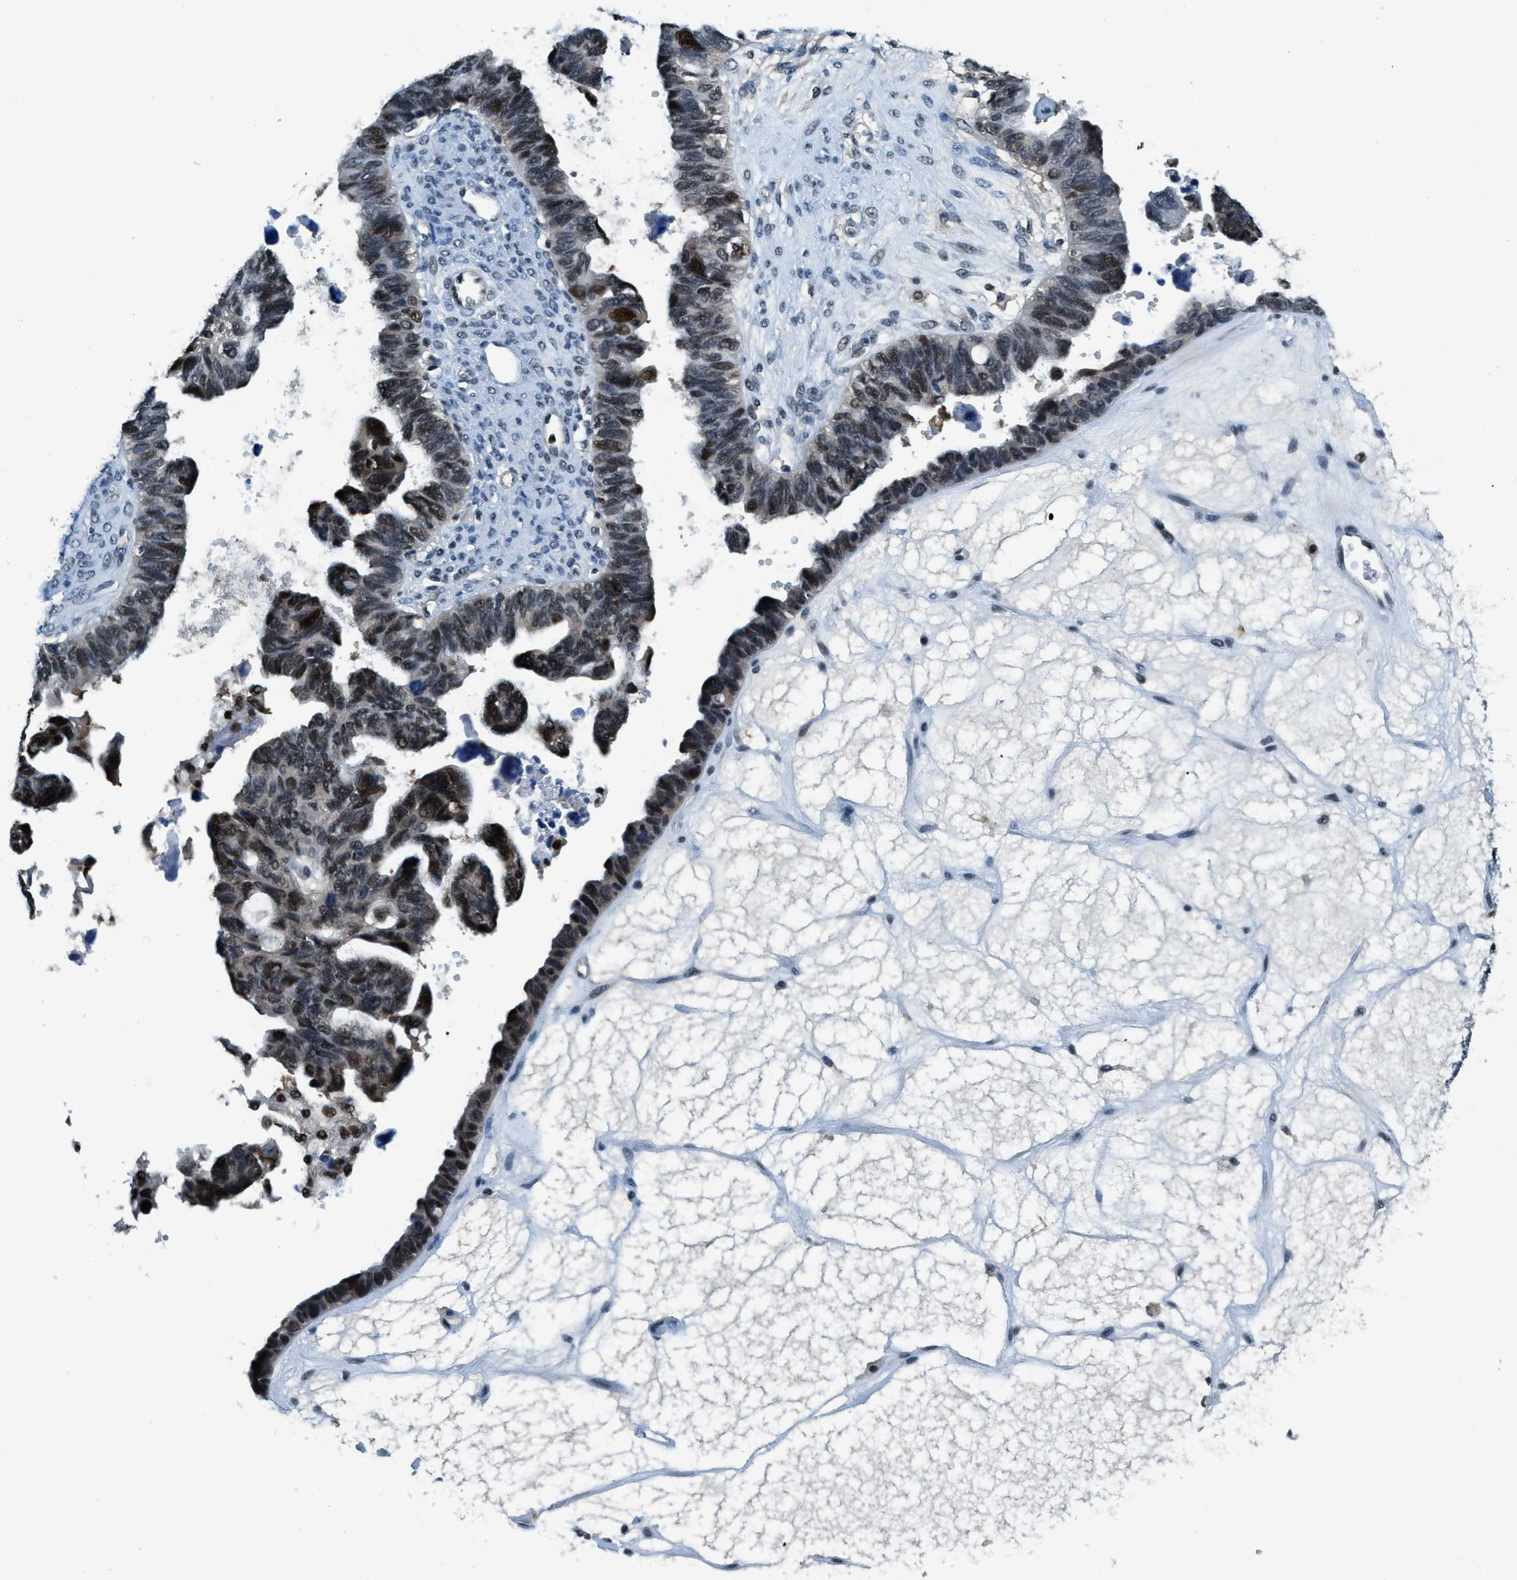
{"staining": {"intensity": "strong", "quantity": ">75%", "location": "nuclear"}, "tissue": "ovarian cancer", "cell_type": "Tumor cells", "image_type": "cancer", "snomed": [{"axis": "morphology", "description": "Cystadenocarcinoma, serous, NOS"}, {"axis": "topography", "description": "Ovary"}], "caption": "A high amount of strong nuclear staining is identified in approximately >75% of tumor cells in ovarian cancer tissue. Nuclei are stained in blue.", "gene": "OGFR", "patient": {"sex": "female", "age": 79}}